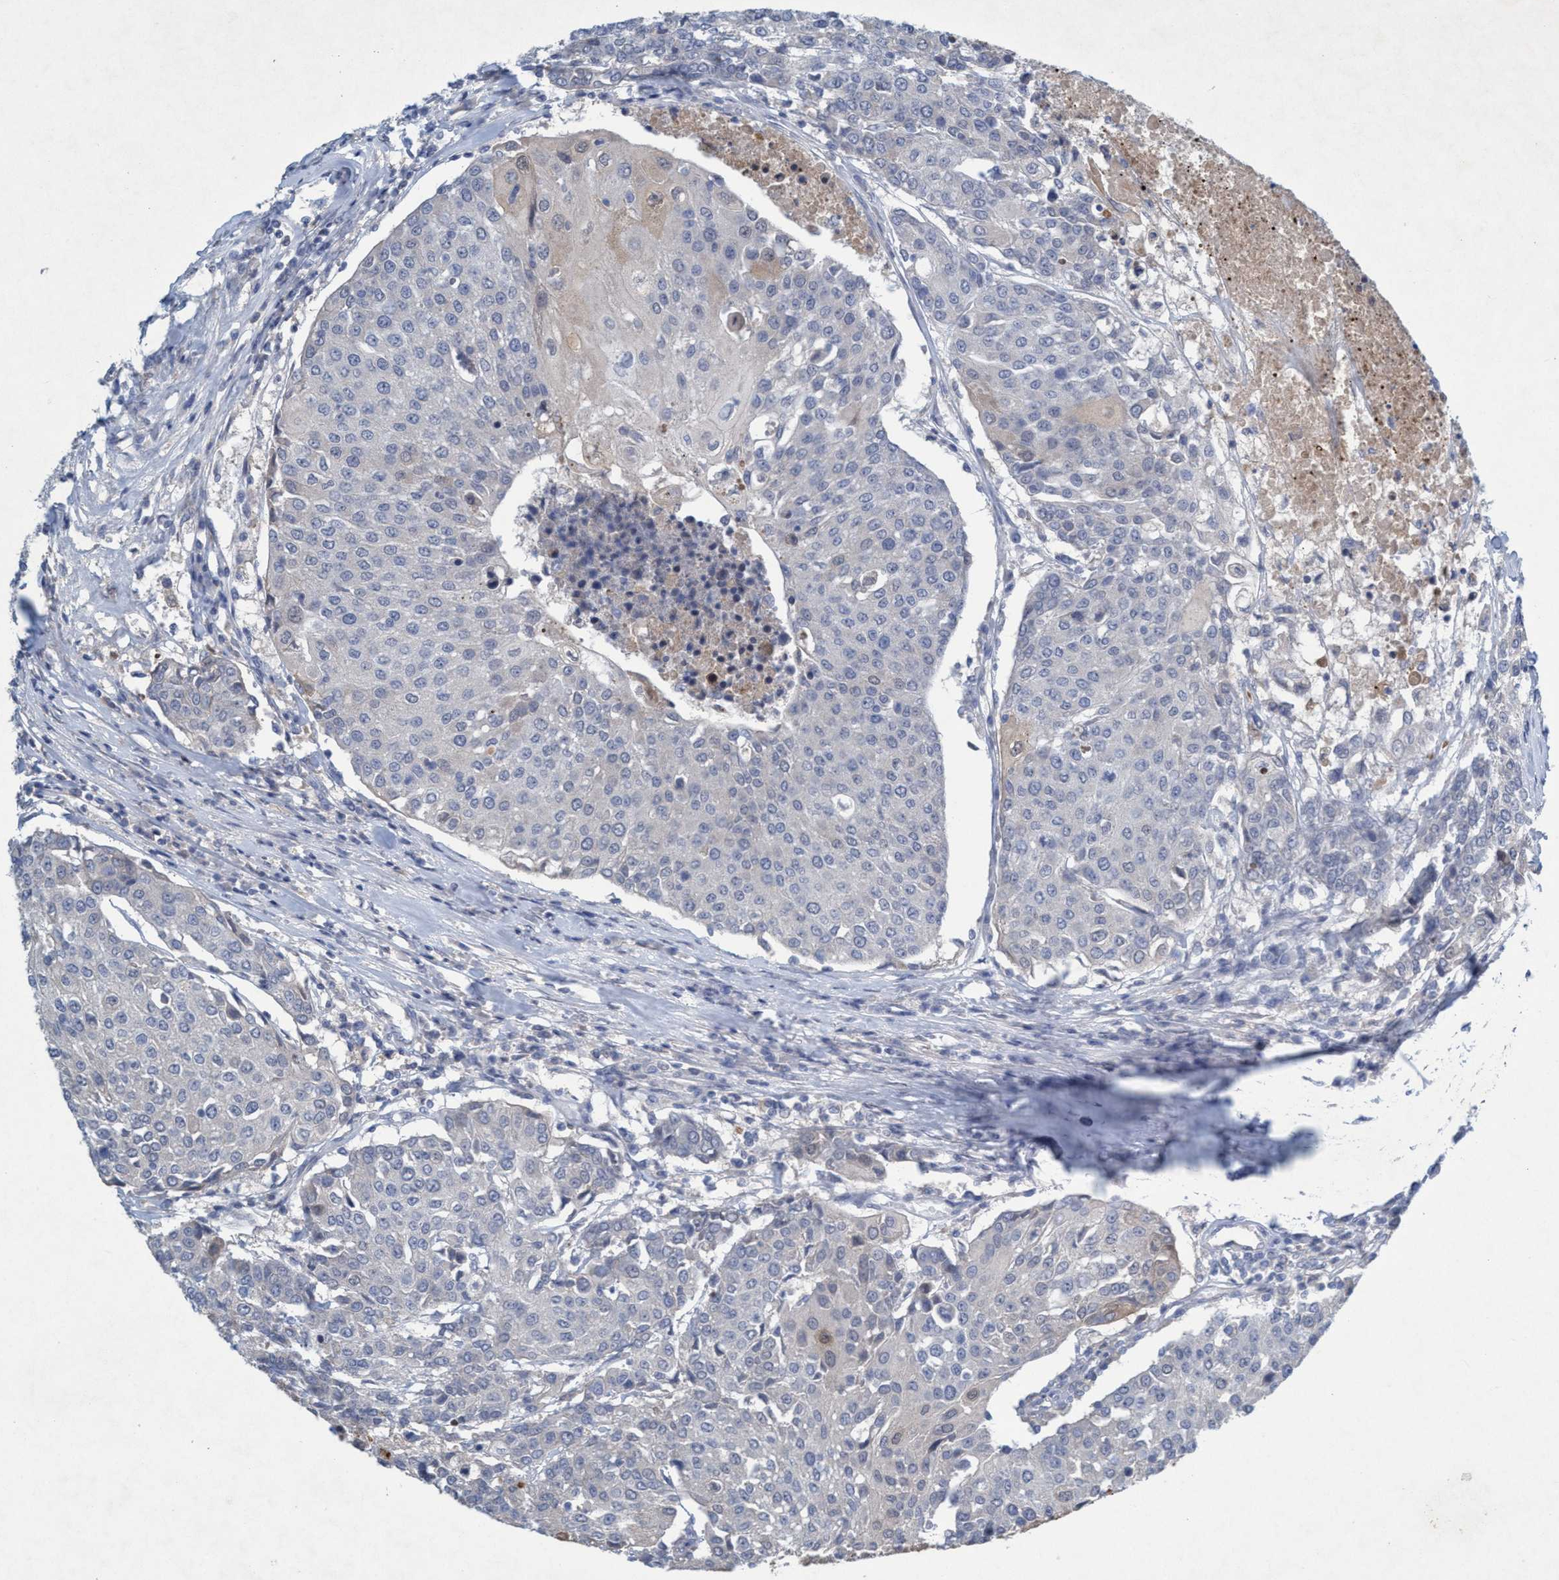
{"staining": {"intensity": "negative", "quantity": "none", "location": "none"}, "tissue": "urothelial cancer", "cell_type": "Tumor cells", "image_type": "cancer", "snomed": [{"axis": "morphology", "description": "Urothelial carcinoma, High grade"}, {"axis": "topography", "description": "Urinary bladder"}], "caption": "Urothelial carcinoma (high-grade) was stained to show a protein in brown. There is no significant positivity in tumor cells. (Brightfield microscopy of DAB immunohistochemistry at high magnification).", "gene": "RNF208", "patient": {"sex": "female", "age": 85}}